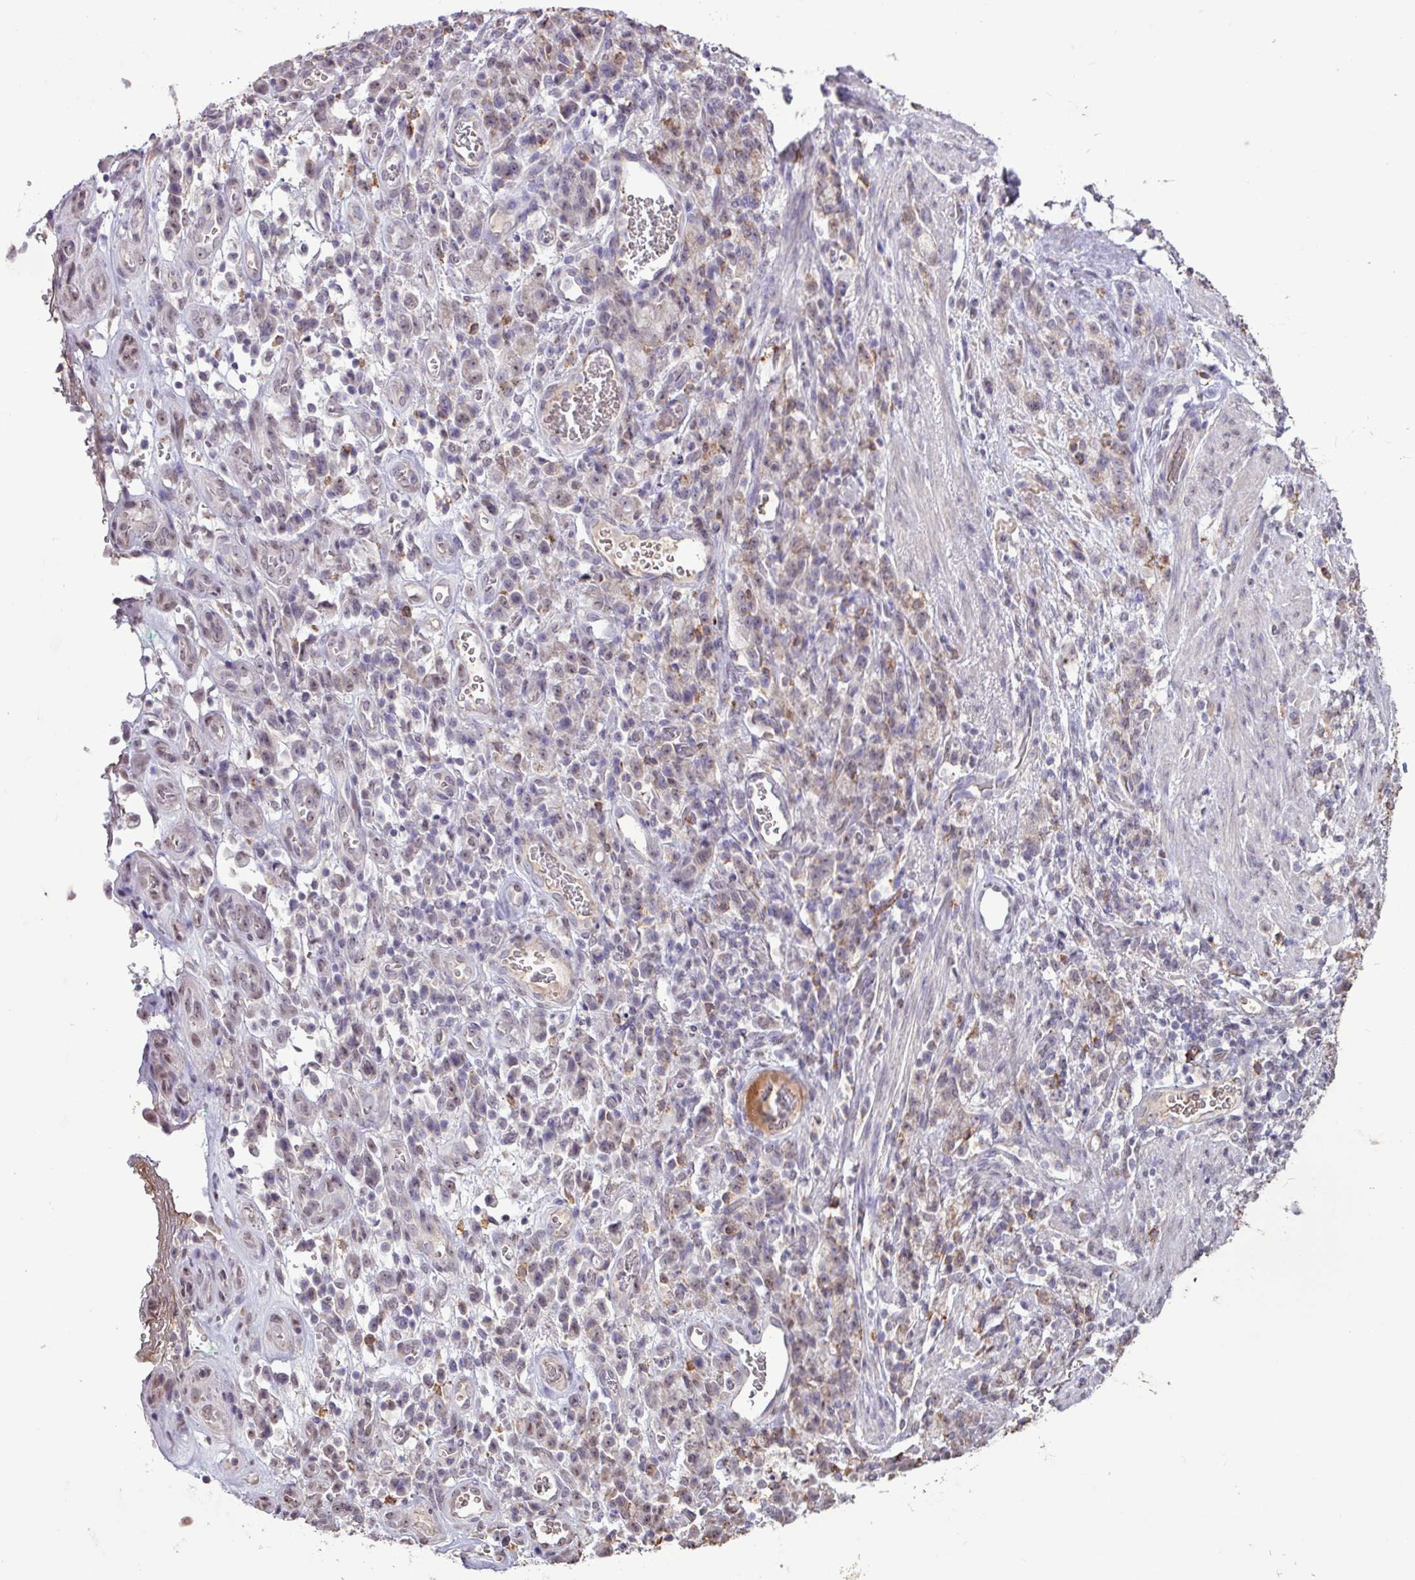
{"staining": {"intensity": "weak", "quantity": "<25%", "location": "nuclear"}, "tissue": "stomach cancer", "cell_type": "Tumor cells", "image_type": "cancer", "snomed": [{"axis": "morphology", "description": "Adenocarcinoma, NOS"}, {"axis": "topography", "description": "Stomach"}], "caption": "Photomicrograph shows no protein positivity in tumor cells of adenocarcinoma (stomach) tissue.", "gene": "L3MBTL3", "patient": {"sex": "male", "age": 77}}